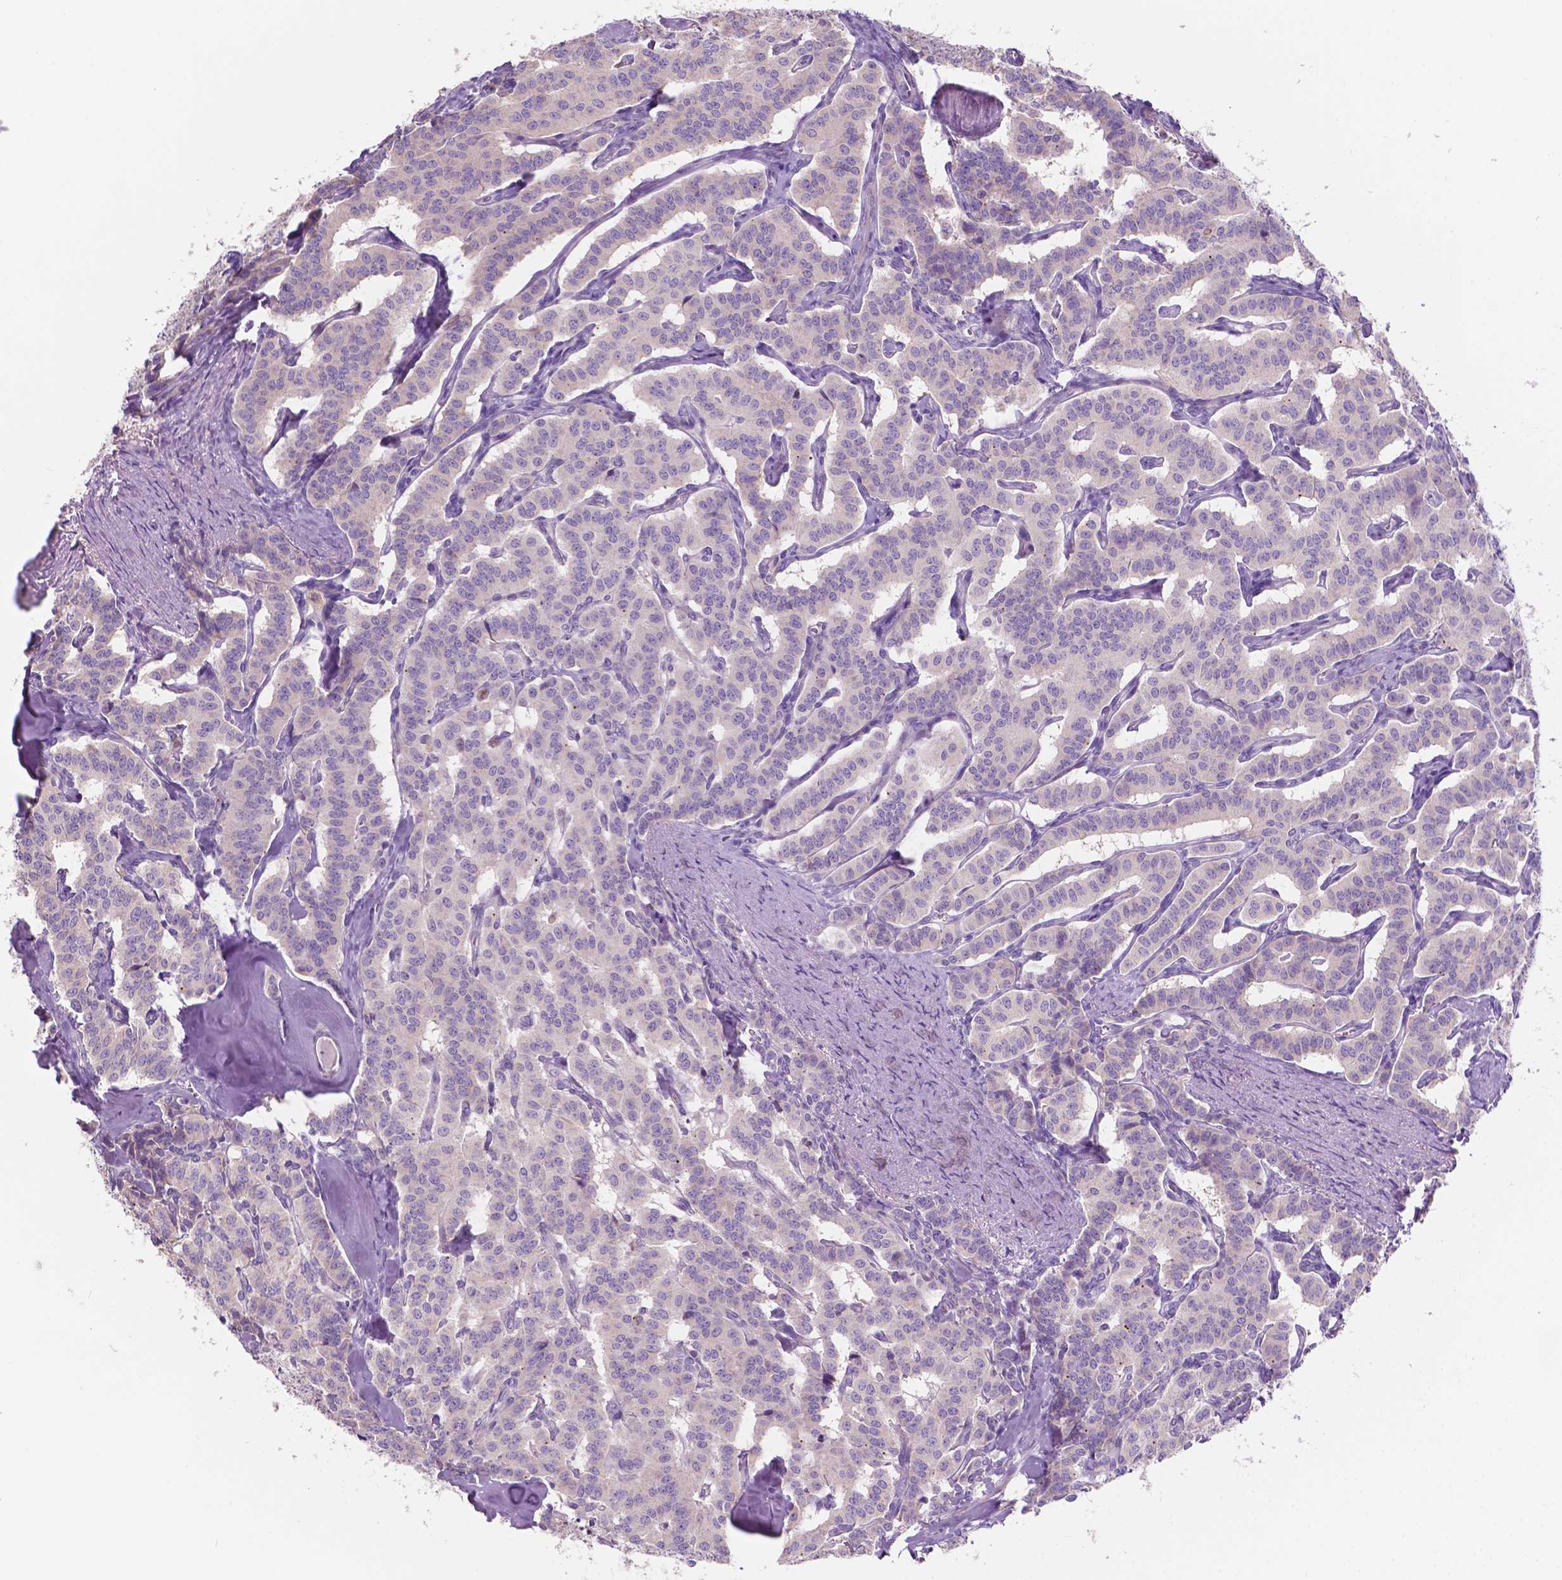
{"staining": {"intensity": "negative", "quantity": "none", "location": "none"}, "tissue": "carcinoid", "cell_type": "Tumor cells", "image_type": "cancer", "snomed": [{"axis": "morphology", "description": "Carcinoid, malignant, NOS"}, {"axis": "topography", "description": "Lung"}], "caption": "Immunohistochemistry (IHC) photomicrograph of neoplastic tissue: carcinoid stained with DAB (3,3'-diaminobenzidine) exhibits no significant protein expression in tumor cells. Brightfield microscopy of immunohistochemistry stained with DAB (brown) and hematoxylin (blue), captured at high magnification.", "gene": "SEMA4A", "patient": {"sex": "female", "age": 46}}